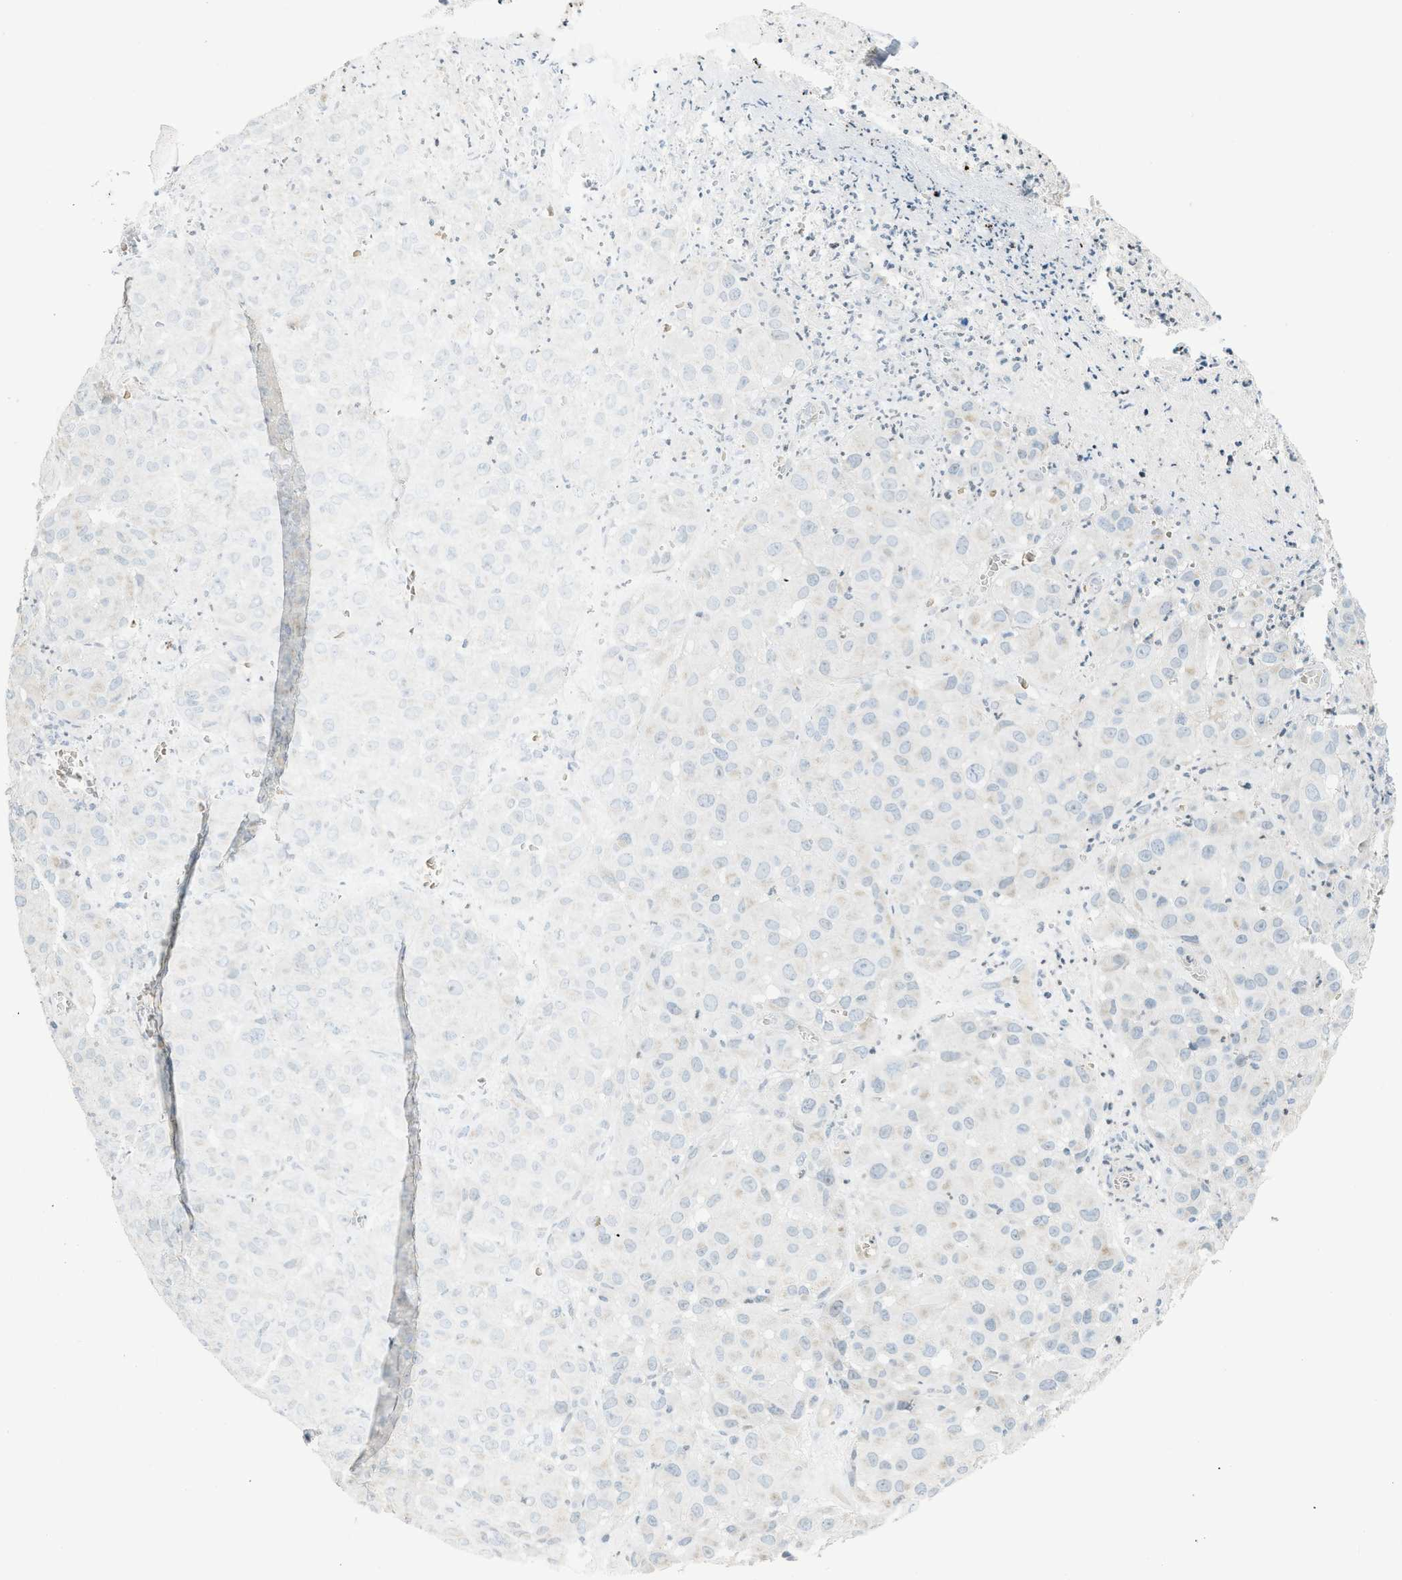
{"staining": {"intensity": "negative", "quantity": "none", "location": "none"}, "tissue": "melanoma", "cell_type": "Tumor cells", "image_type": "cancer", "snomed": [{"axis": "morphology", "description": "Malignant melanoma, NOS"}, {"axis": "topography", "description": "Skin"}], "caption": "This is a photomicrograph of immunohistochemistry staining of melanoma, which shows no expression in tumor cells. (Immunohistochemistry (ihc), brightfield microscopy, high magnification).", "gene": "TXNDC2", "patient": {"sex": "female", "age": 21}}